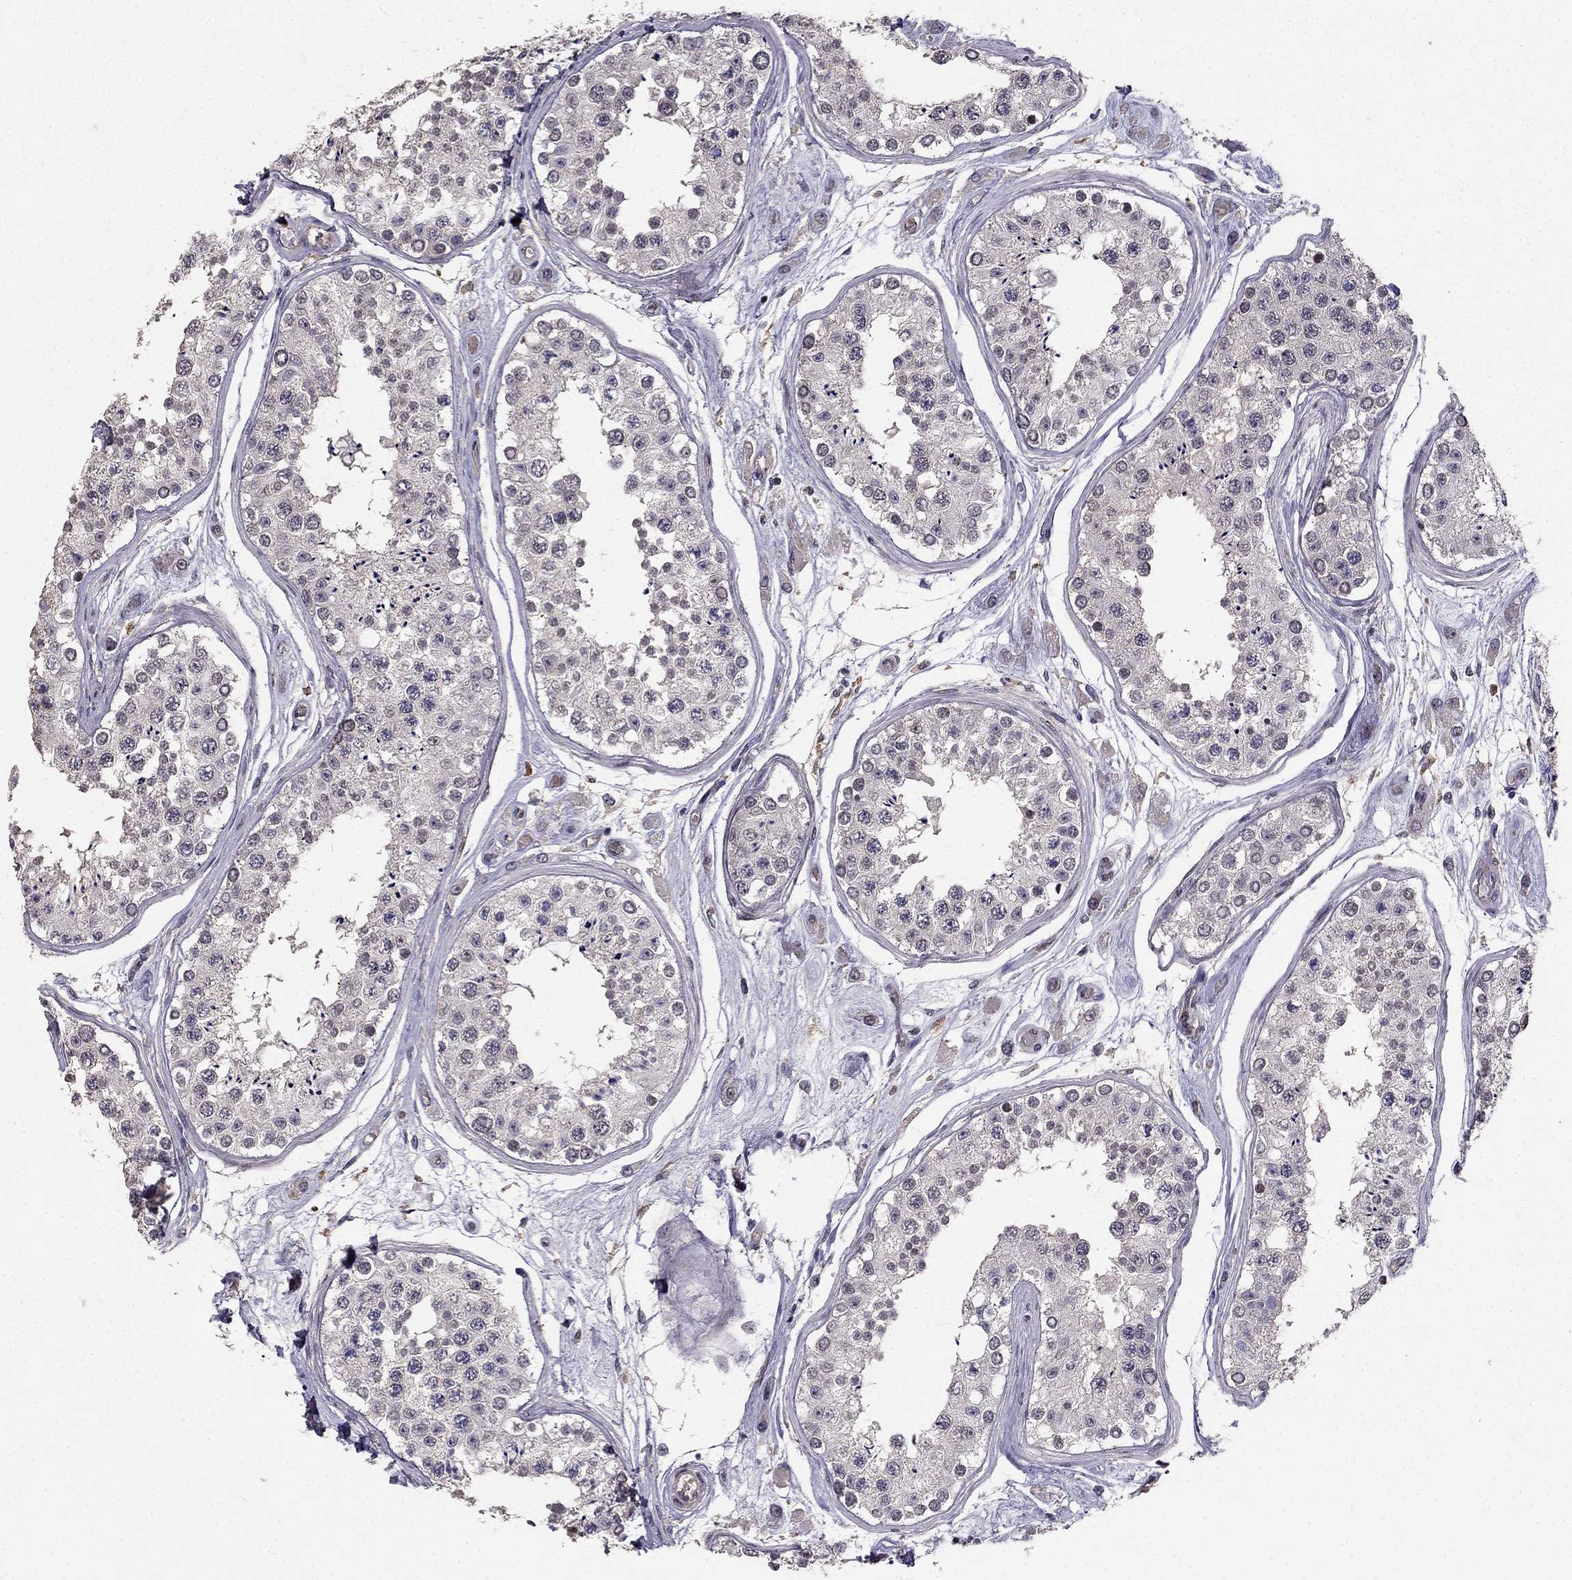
{"staining": {"intensity": "negative", "quantity": "none", "location": "none"}, "tissue": "testis", "cell_type": "Cells in seminiferous ducts", "image_type": "normal", "snomed": [{"axis": "morphology", "description": "Normal tissue, NOS"}, {"axis": "topography", "description": "Testis"}], "caption": "Testis was stained to show a protein in brown. There is no significant staining in cells in seminiferous ducts. (Brightfield microscopy of DAB immunohistochemistry at high magnification).", "gene": "RASIP1", "patient": {"sex": "male", "age": 25}}